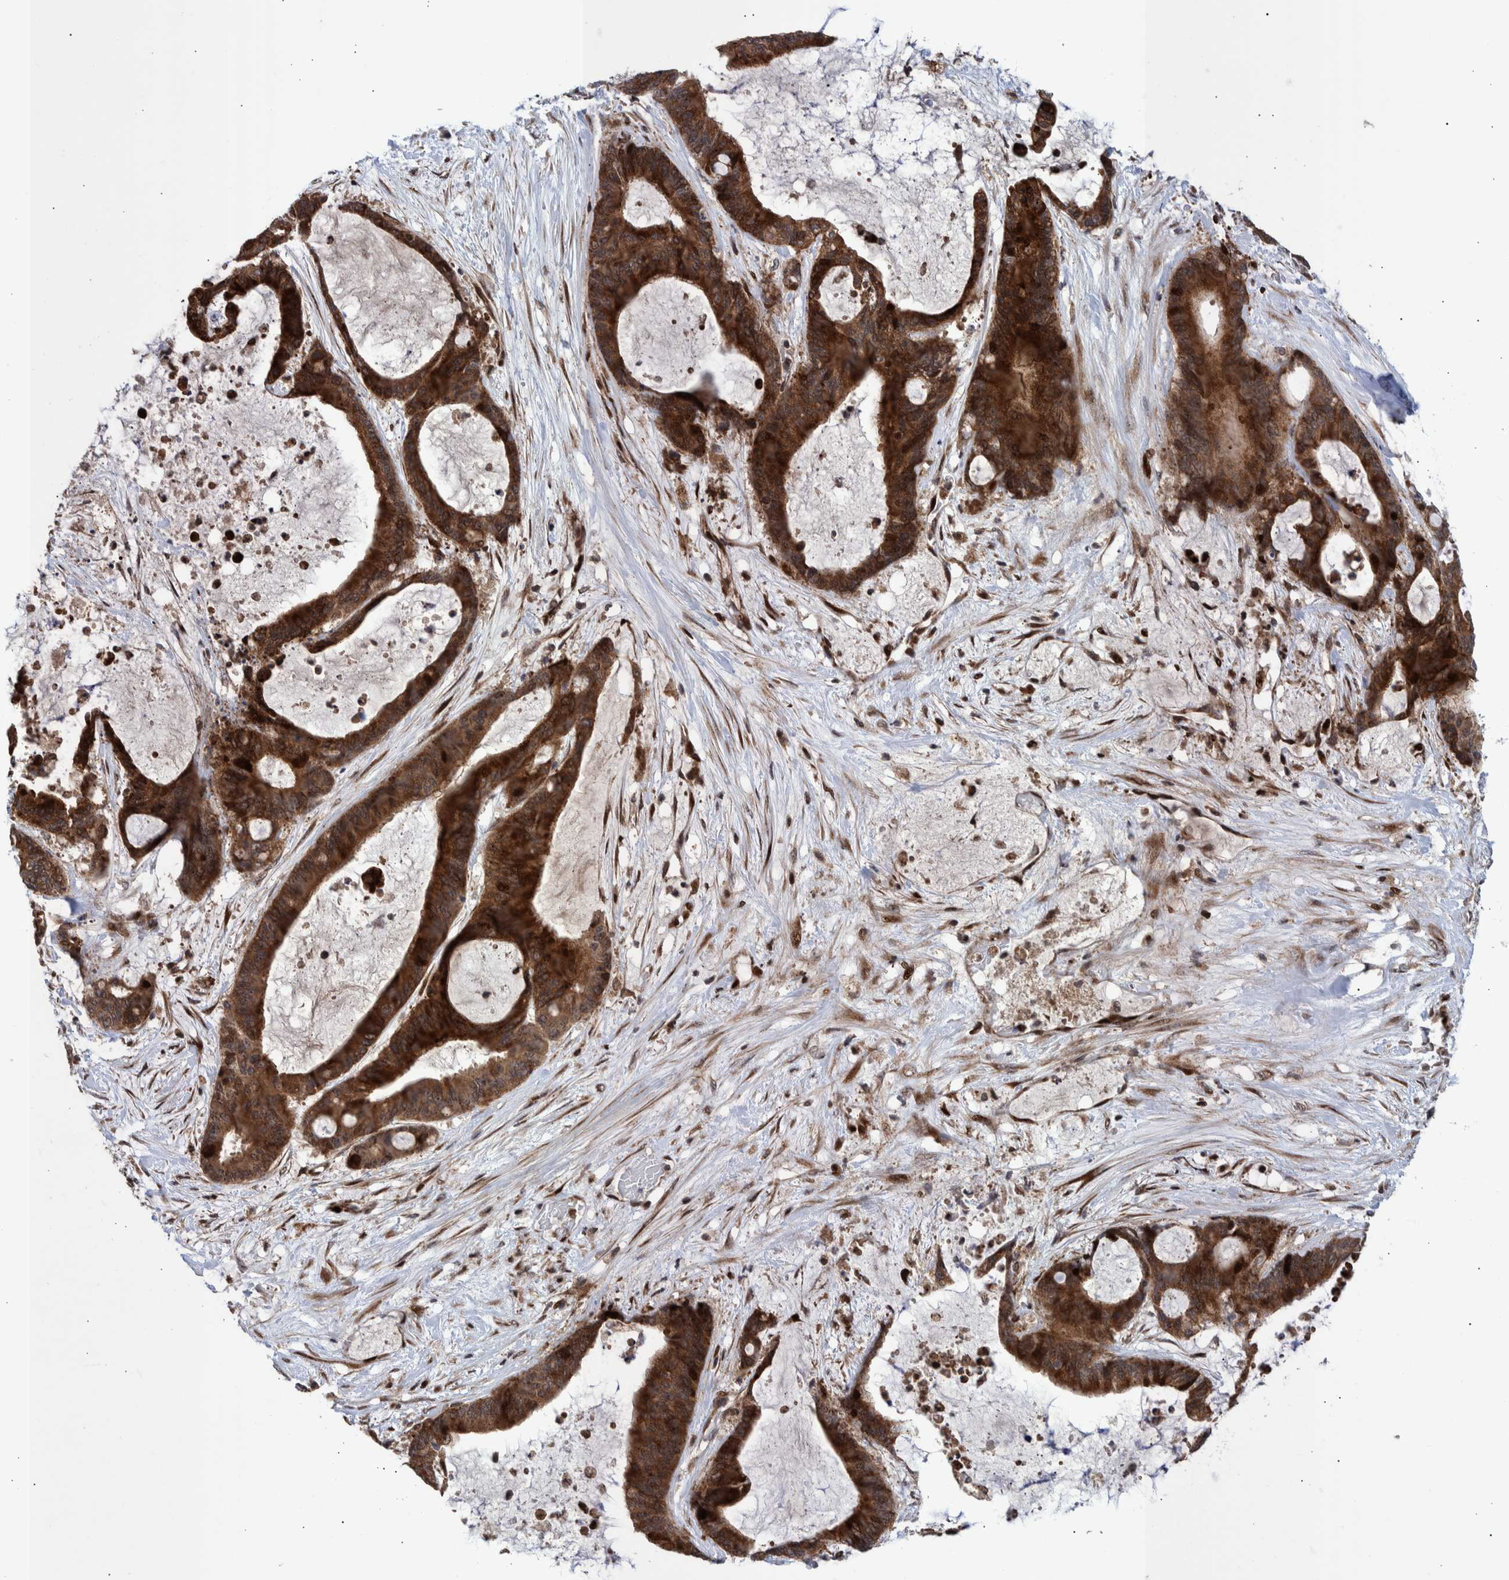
{"staining": {"intensity": "strong", "quantity": ">75%", "location": "cytoplasmic/membranous"}, "tissue": "liver cancer", "cell_type": "Tumor cells", "image_type": "cancer", "snomed": [{"axis": "morphology", "description": "Cholangiocarcinoma"}, {"axis": "topography", "description": "Liver"}], "caption": "About >75% of tumor cells in liver cancer show strong cytoplasmic/membranous protein positivity as visualized by brown immunohistochemical staining.", "gene": "SHISA6", "patient": {"sex": "female", "age": 73}}